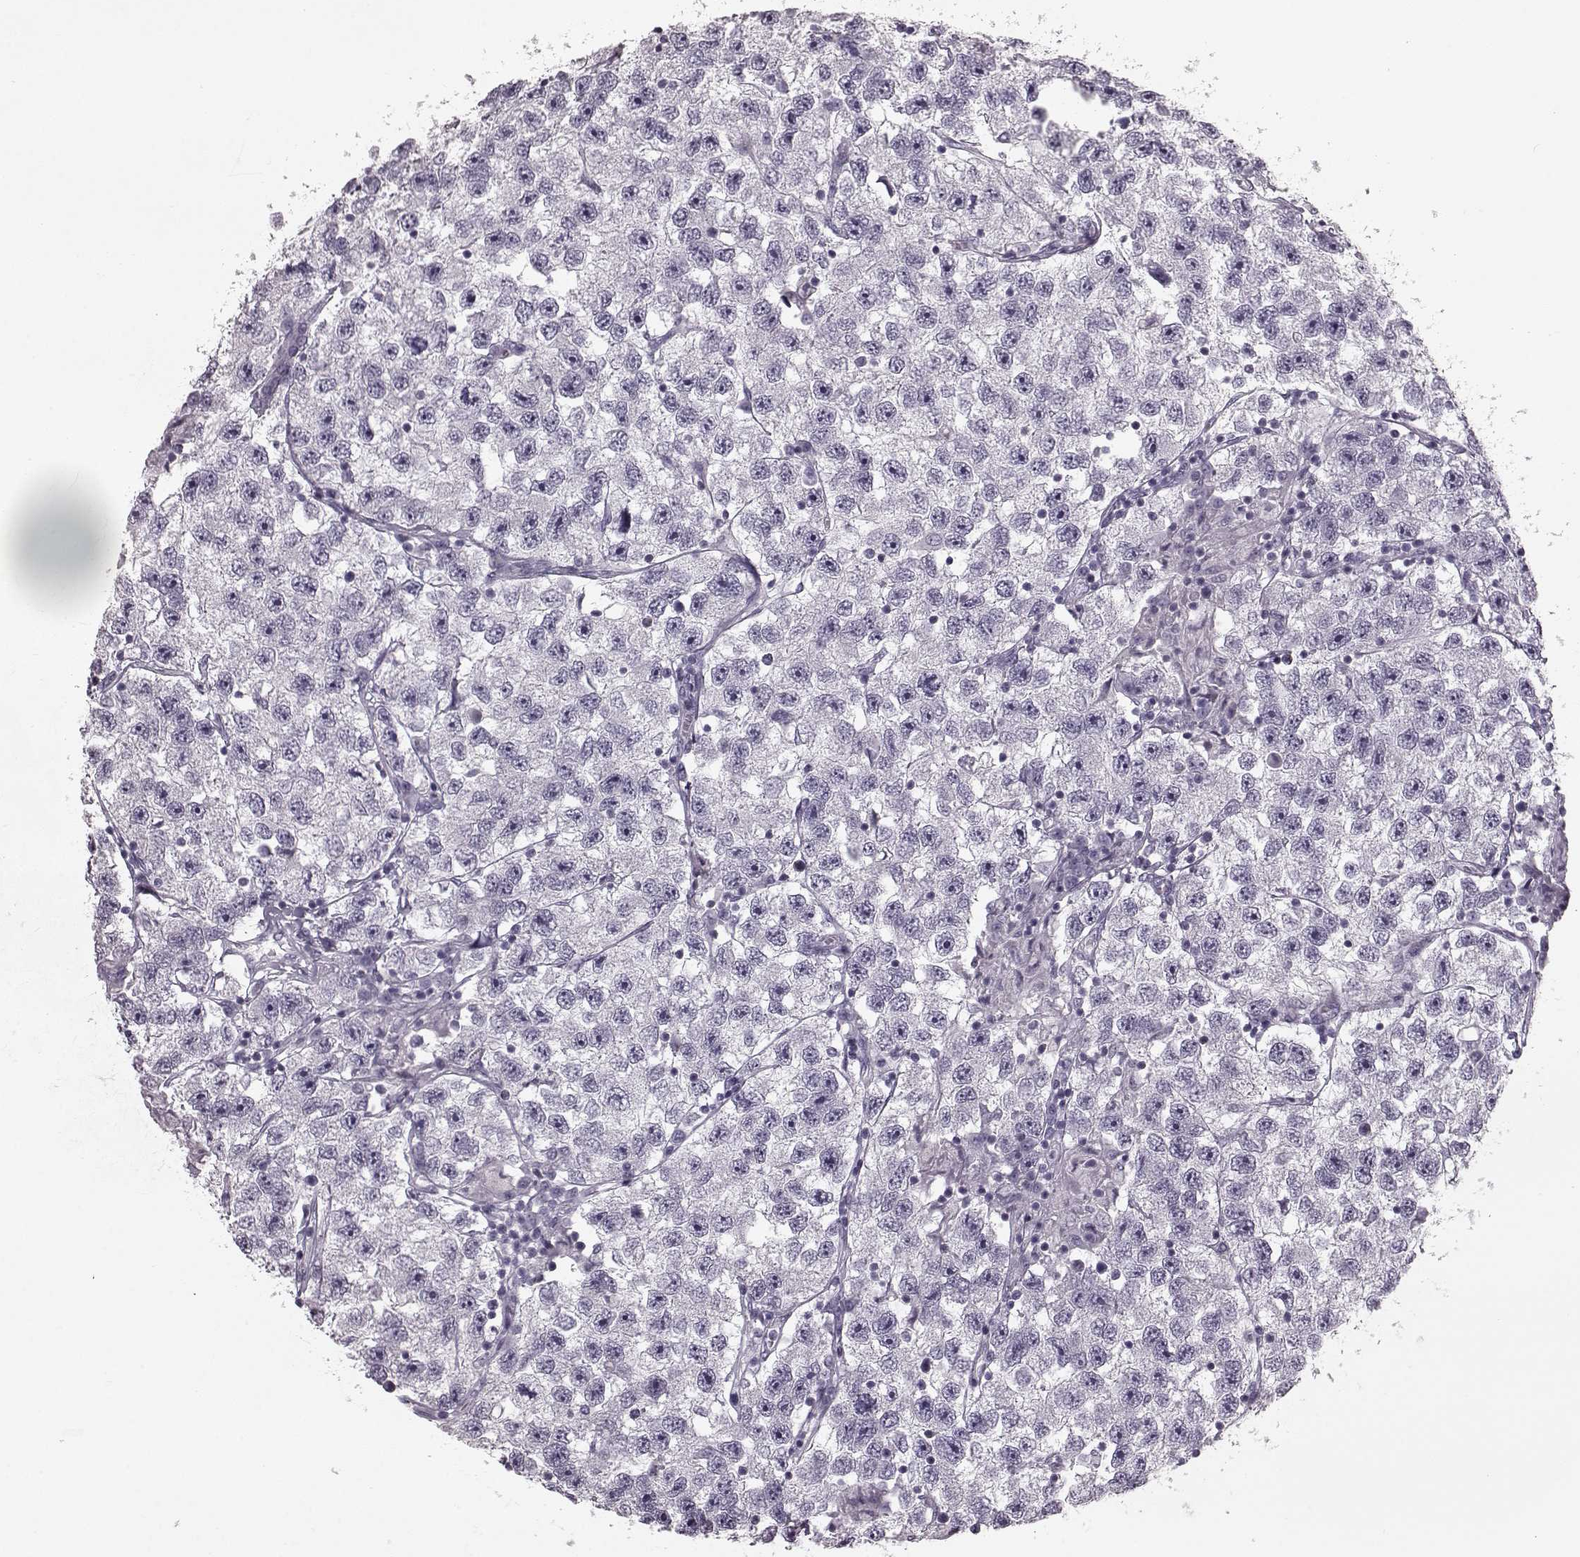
{"staining": {"intensity": "negative", "quantity": "none", "location": "none"}, "tissue": "testis cancer", "cell_type": "Tumor cells", "image_type": "cancer", "snomed": [{"axis": "morphology", "description": "Seminoma, NOS"}, {"axis": "topography", "description": "Testis"}], "caption": "Tumor cells are negative for brown protein staining in seminoma (testis).", "gene": "CST7", "patient": {"sex": "male", "age": 26}}